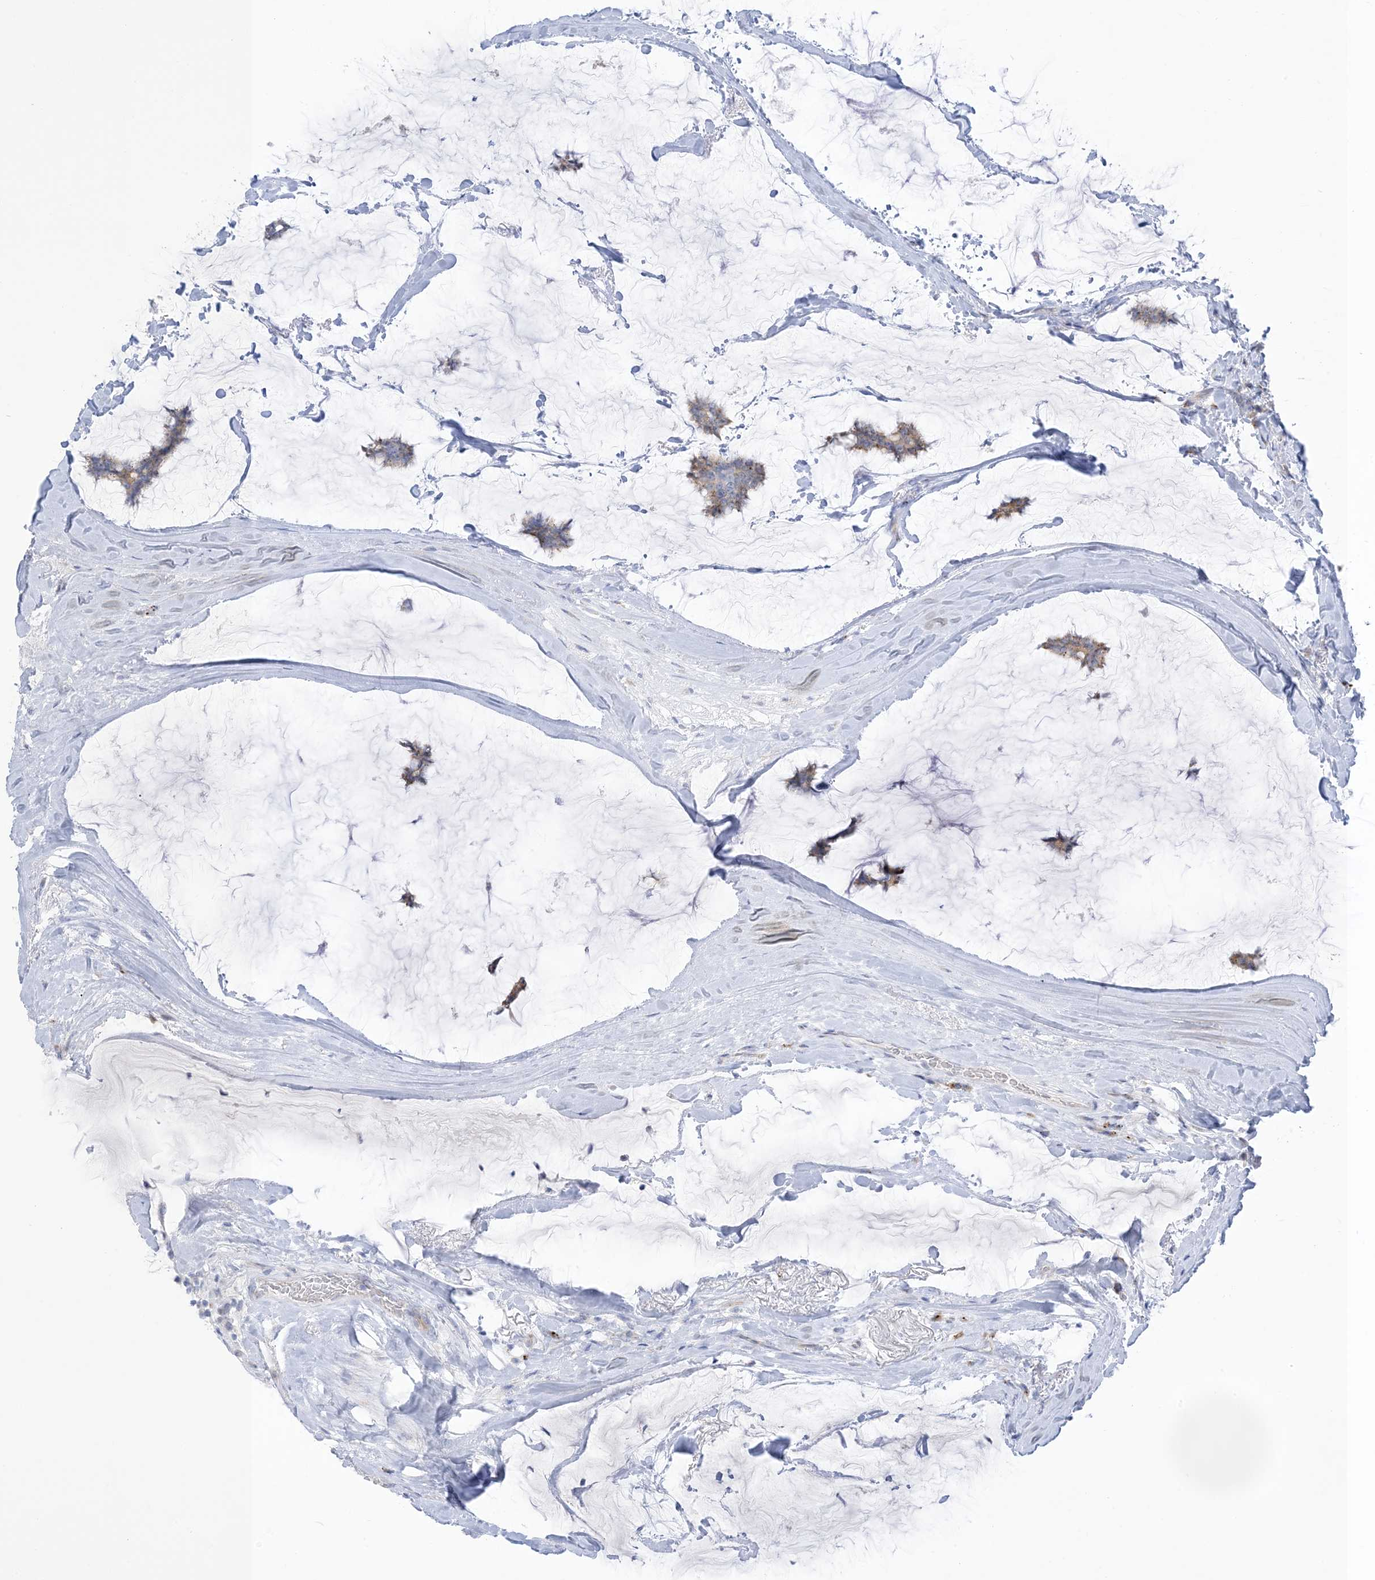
{"staining": {"intensity": "weak", "quantity": "<25%", "location": "cytoplasmic/membranous"}, "tissue": "breast cancer", "cell_type": "Tumor cells", "image_type": "cancer", "snomed": [{"axis": "morphology", "description": "Duct carcinoma"}, {"axis": "topography", "description": "Breast"}], "caption": "The image reveals no staining of tumor cells in breast cancer (infiltrating ductal carcinoma). (Brightfield microscopy of DAB (3,3'-diaminobenzidine) immunohistochemistry (IHC) at high magnification).", "gene": "XIRP2", "patient": {"sex": "female", "age": 93}}